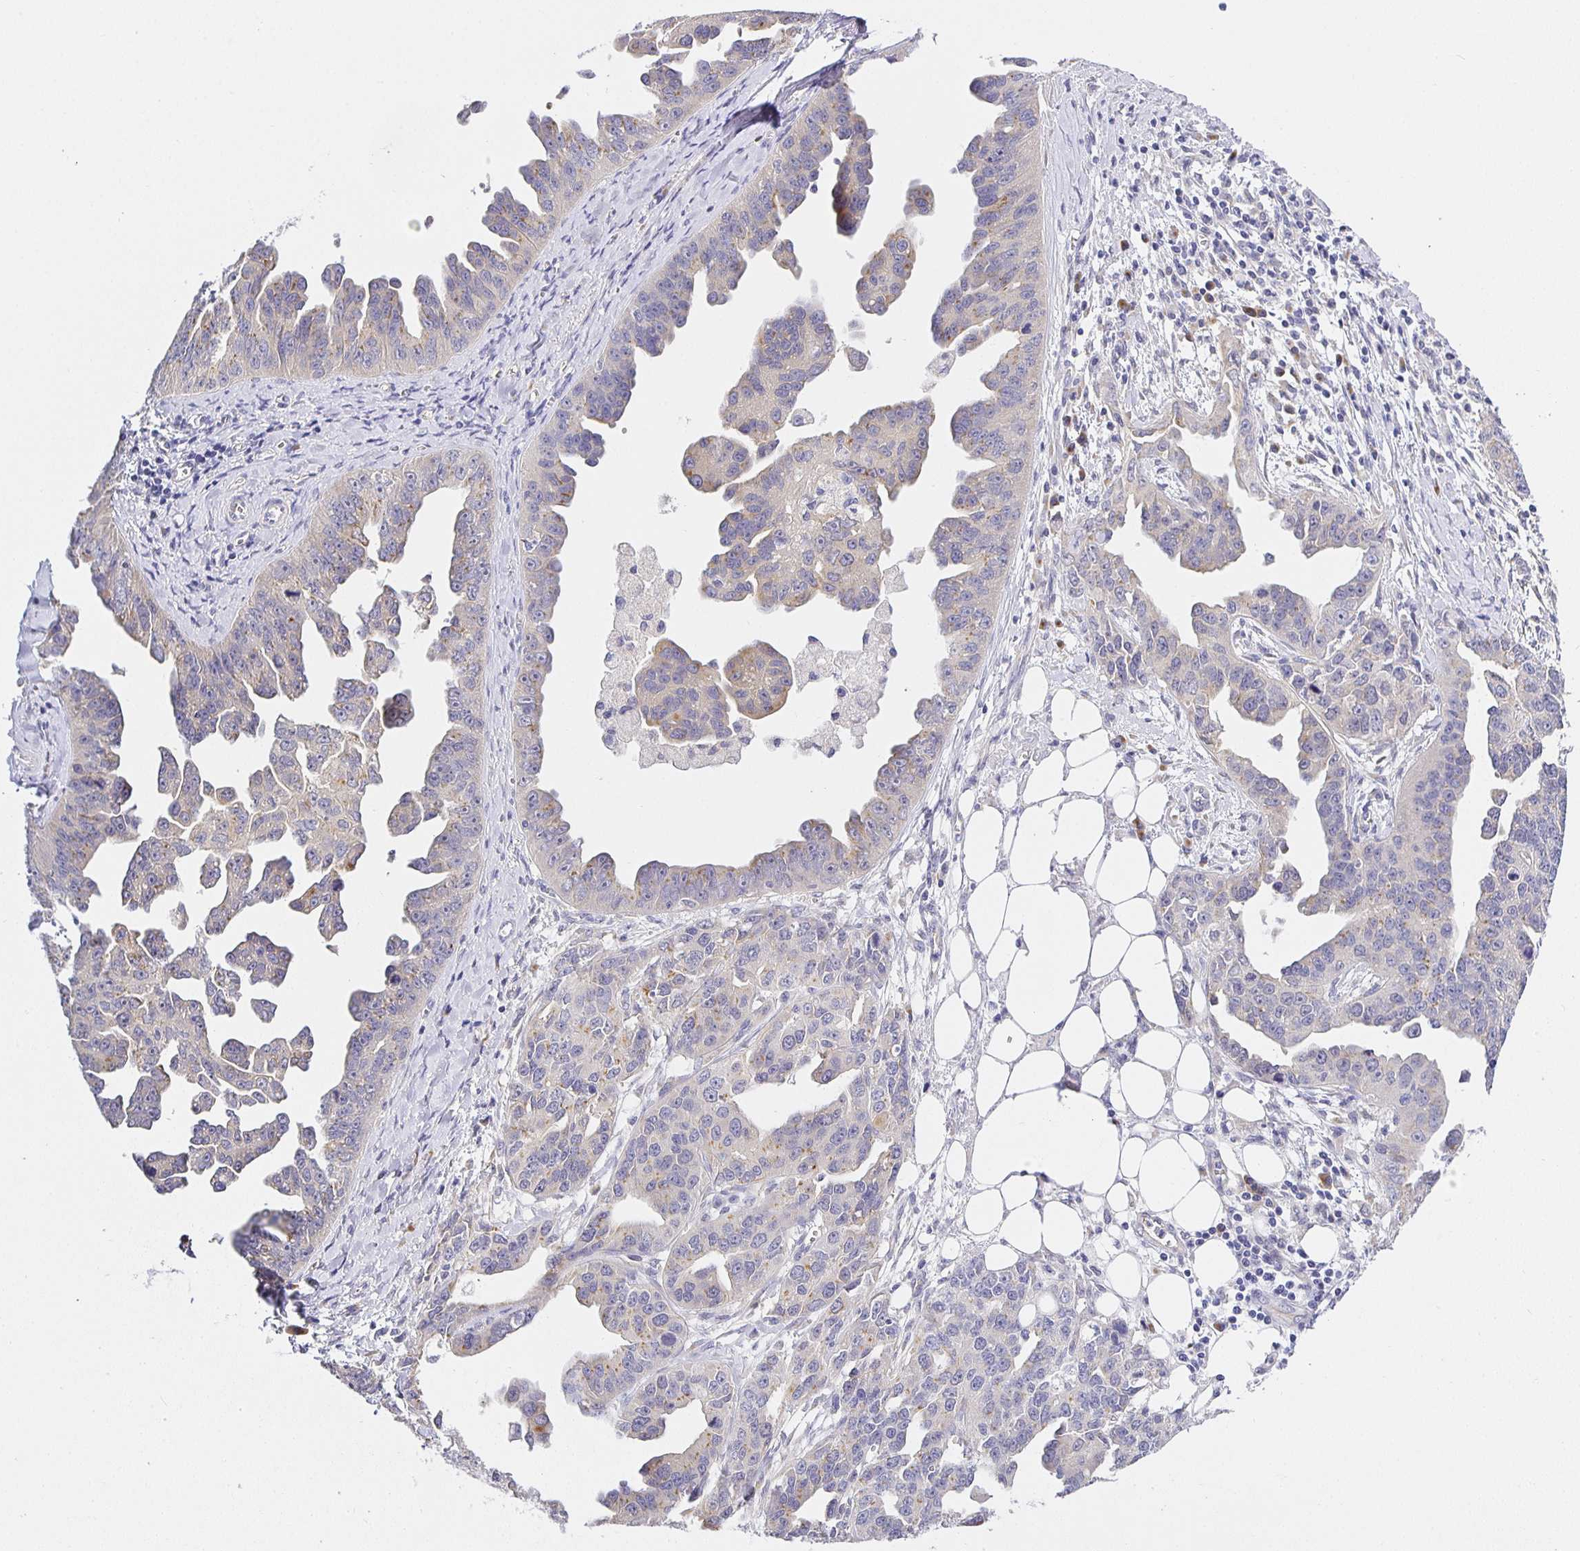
{"staining": {"intensity": "weak", "quantity": "25%-75%", "location": "cytoplasmic/membranous"}, "tissue": "ovarian cancer", "cell_type": "Tumor cells", "image_type": "cancer", "snomed": [{"axis": "morphology", "description": "Cystadenocarcinoma, serous, NOS"}, {"axis": "topography", "description": "Ovary"}], "caption": "The histopathology image displays immunohistochemical staining of serous cystadenocarcinoma (ovarian). There is weak cytoplasmic/membranous positivity is identified in about 25%-75% of tumor cells. The protein is shown in brown color, while the nuclei are stained blue.", "gene": "OPALIN", "patient": {"sex": "female", "age": 75}}